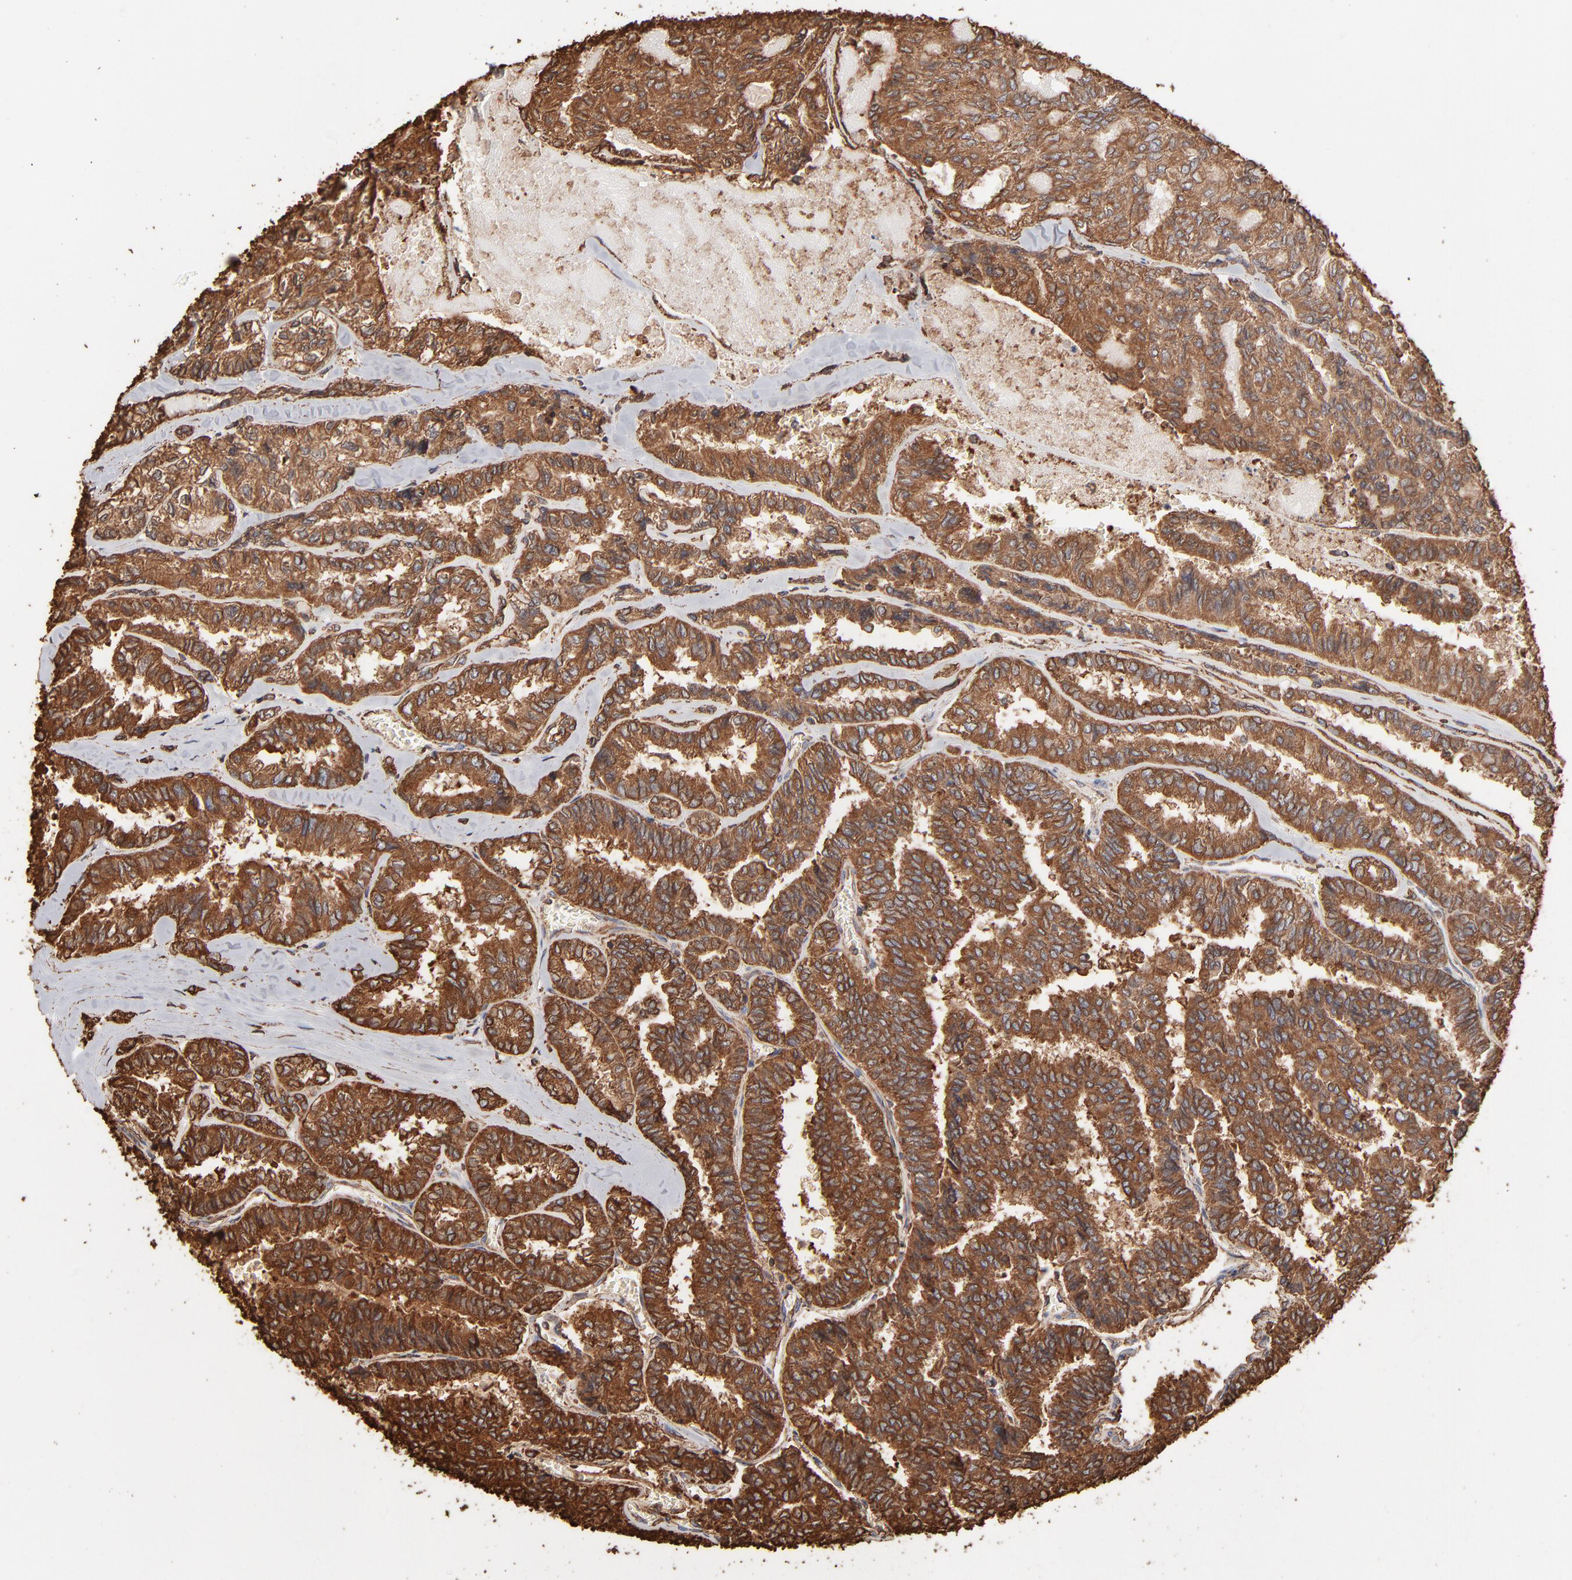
{"staining": {"intensity": "strong", "quantity": ">75%", "location": "cytoplasmic/membranous"}, "tissue": "thyroid cancer", "cell_type": "Tumor cells", "image_type": "cancer", "snomed": [{"axis": "morphology", "description": "Papillary adenocarcinoma, NOS"}, {"axis": "topography", "description": "Thyroid gland"}], "caption": "Human thyroid cancer (papillary adenocarcinoma) stained for a protein (brown) exhibits strong cytoplasmic/membranous positive staining in approximately >75% of tumor cells.", "gene": "PDIA3", "patient": {"sex": "female", "age": 35}}